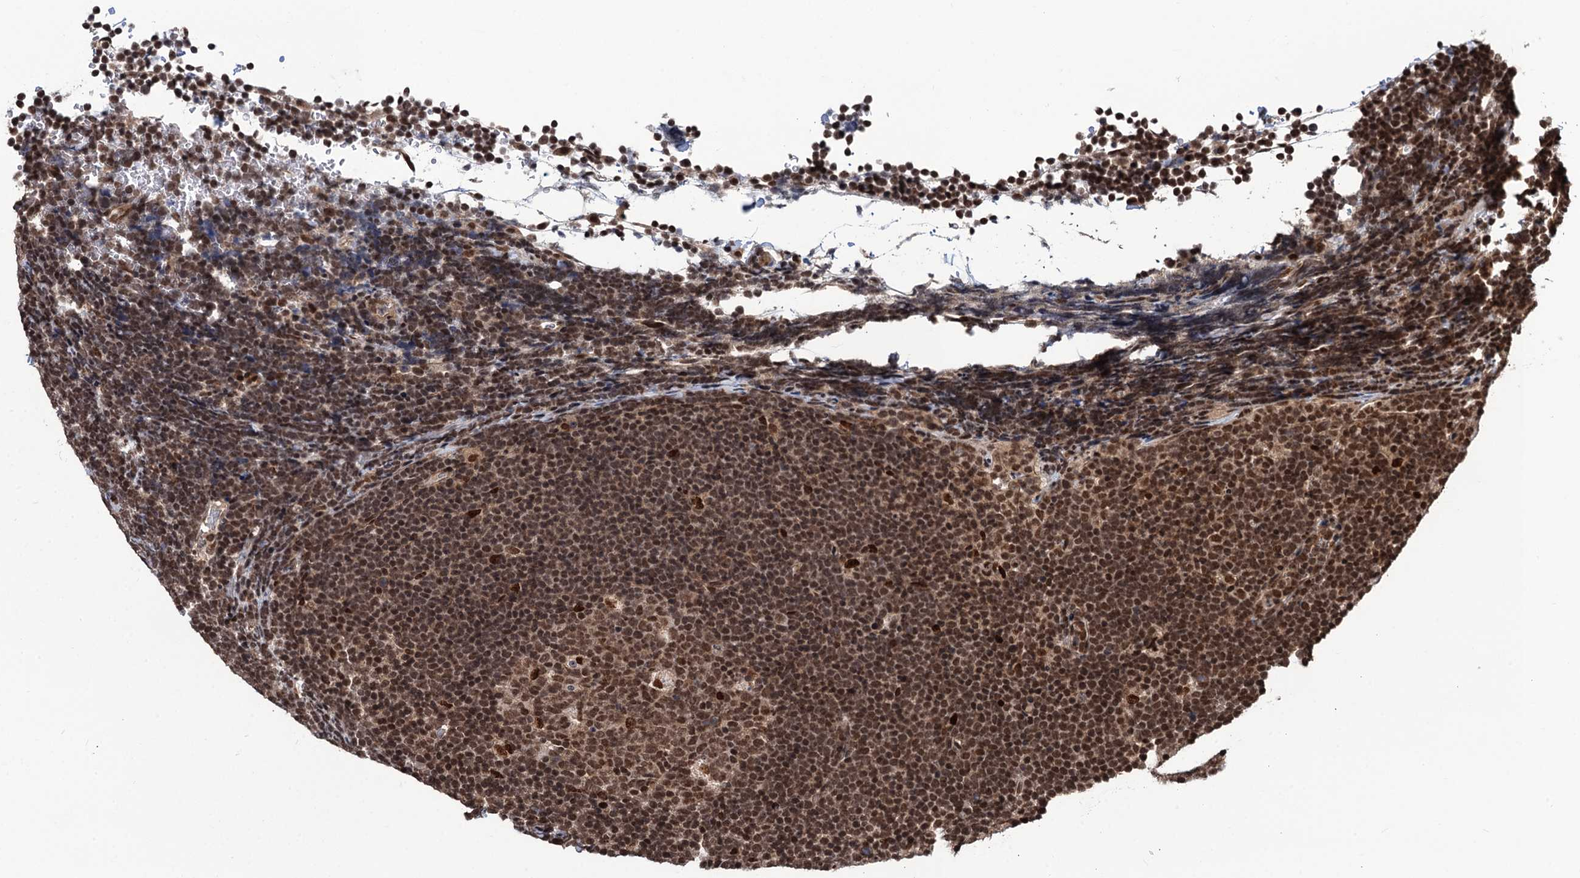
{"staining": {"intensity": "moderate", "quantity": ">75%", "location": "nuclear"}, "tissue": "lymphoma", "cell_type": "Tumor cells", "image_type": "cancer", "snomed": [{"axis": "morphology", "description": "Malignant lymphoma, non-Hodgkin's type, High grade"}, {"axis": "topography", "description": "Lymph node"}], "caption": "Immunohistochemistry of human lymphoma demonstrates medium levels of moderate nuclear expression in about >75% of tumor cells.", "gene": "RASSF4", "patient": {"sex": "male", "age": 13}}